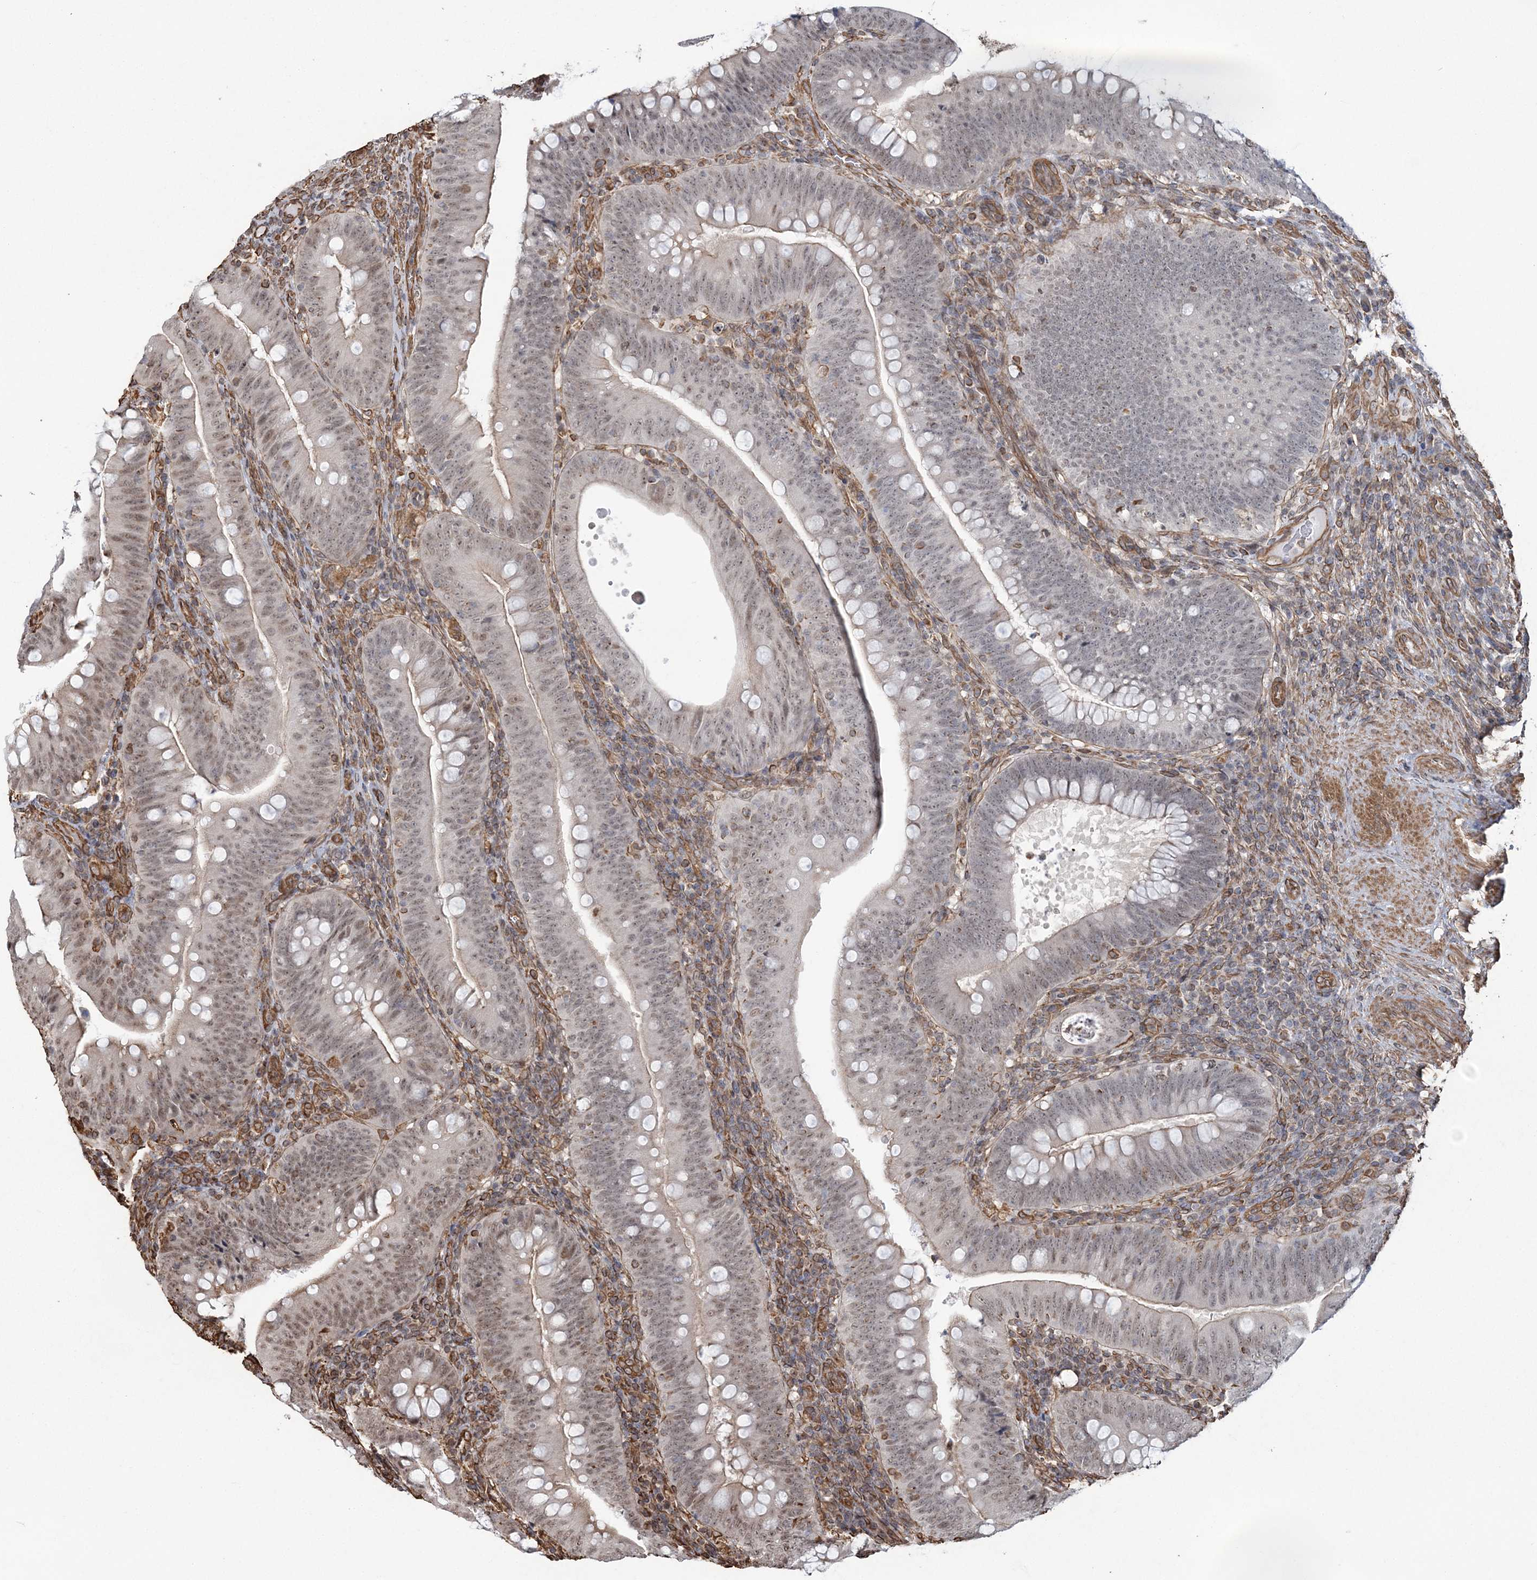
{"staining": {"intensity": "moderate", "quantity": "25%-75%", "location": "nuclear"}, "tissue": "colorectal cancer", "cell_type": "Tumor cells", "image_type": "cancer", "snomed": [{"axis": "morphology", "description": "Normal tissue, NOS"}, {"axis": "topography", "description": "Colon"}], "caption": "Immunohistochemical staining of colorectal cancer reveals medium levels of moderate nuclear protein staining in about 25%-75% of tumor cells.", "gene": "ATP11B", "patient": {"sex": "female", "age": 82}}